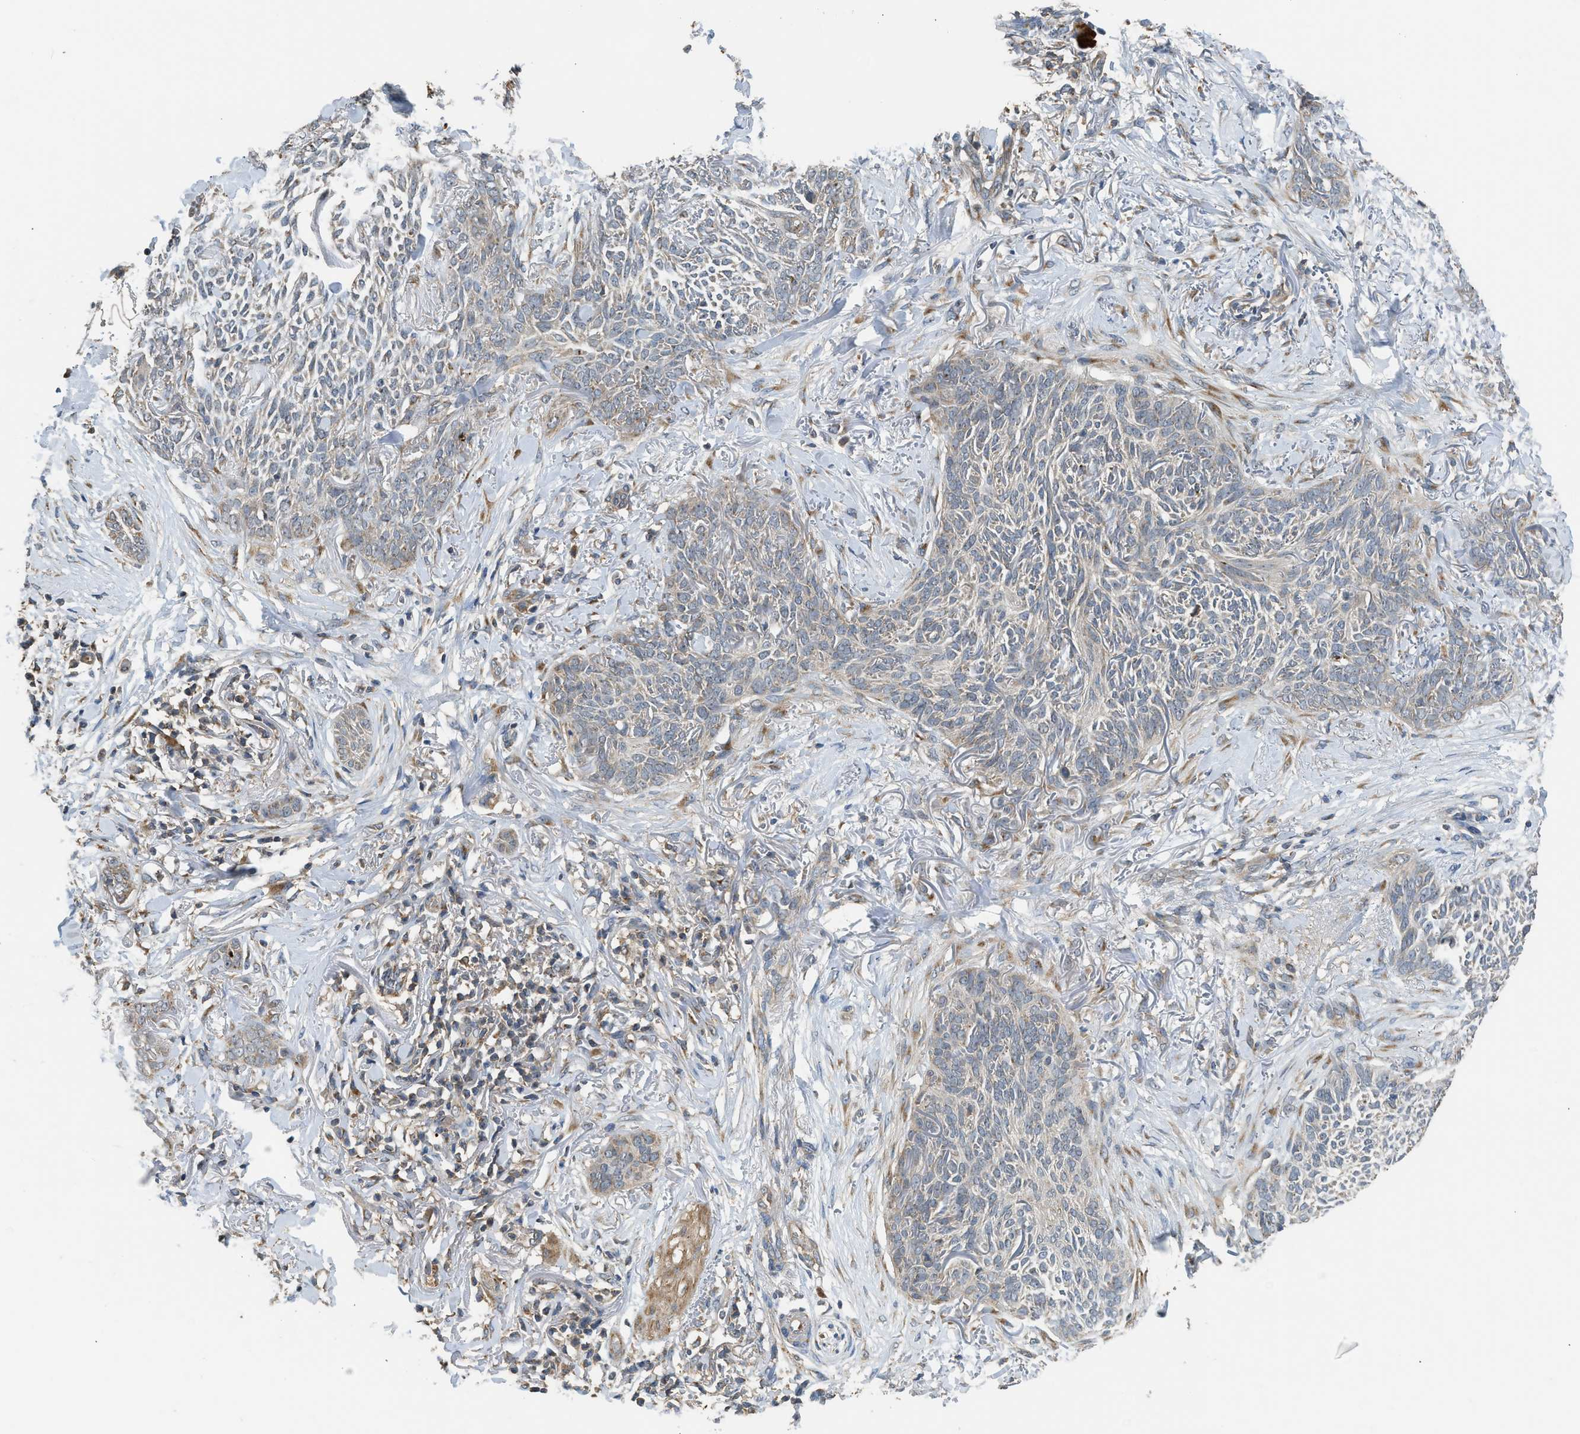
{"staining": {"intensity": "weak", "quantity": "<25%", "location": "cytoplasmic/membranous"}, "tissue": "skin cancer", "cell_type": "Tumor cells", "image_type": "cancer", "snomed": [{"axis": "morphology", "description": "Basal cell carcinoma"}, {"axis": "topography", "description": "Skin"}], "caption": "Immunohistochemical staining of basal cell carcinoma (skin) demonstrates no significant expression in tumor cells. Brightfield microscopy of immunohistochemistry stained with DAB (brown) and hematoxylin (blue), captured at high magnification.", "gene": "STARD3", "patient": {"sex": "female", "age": 84}}